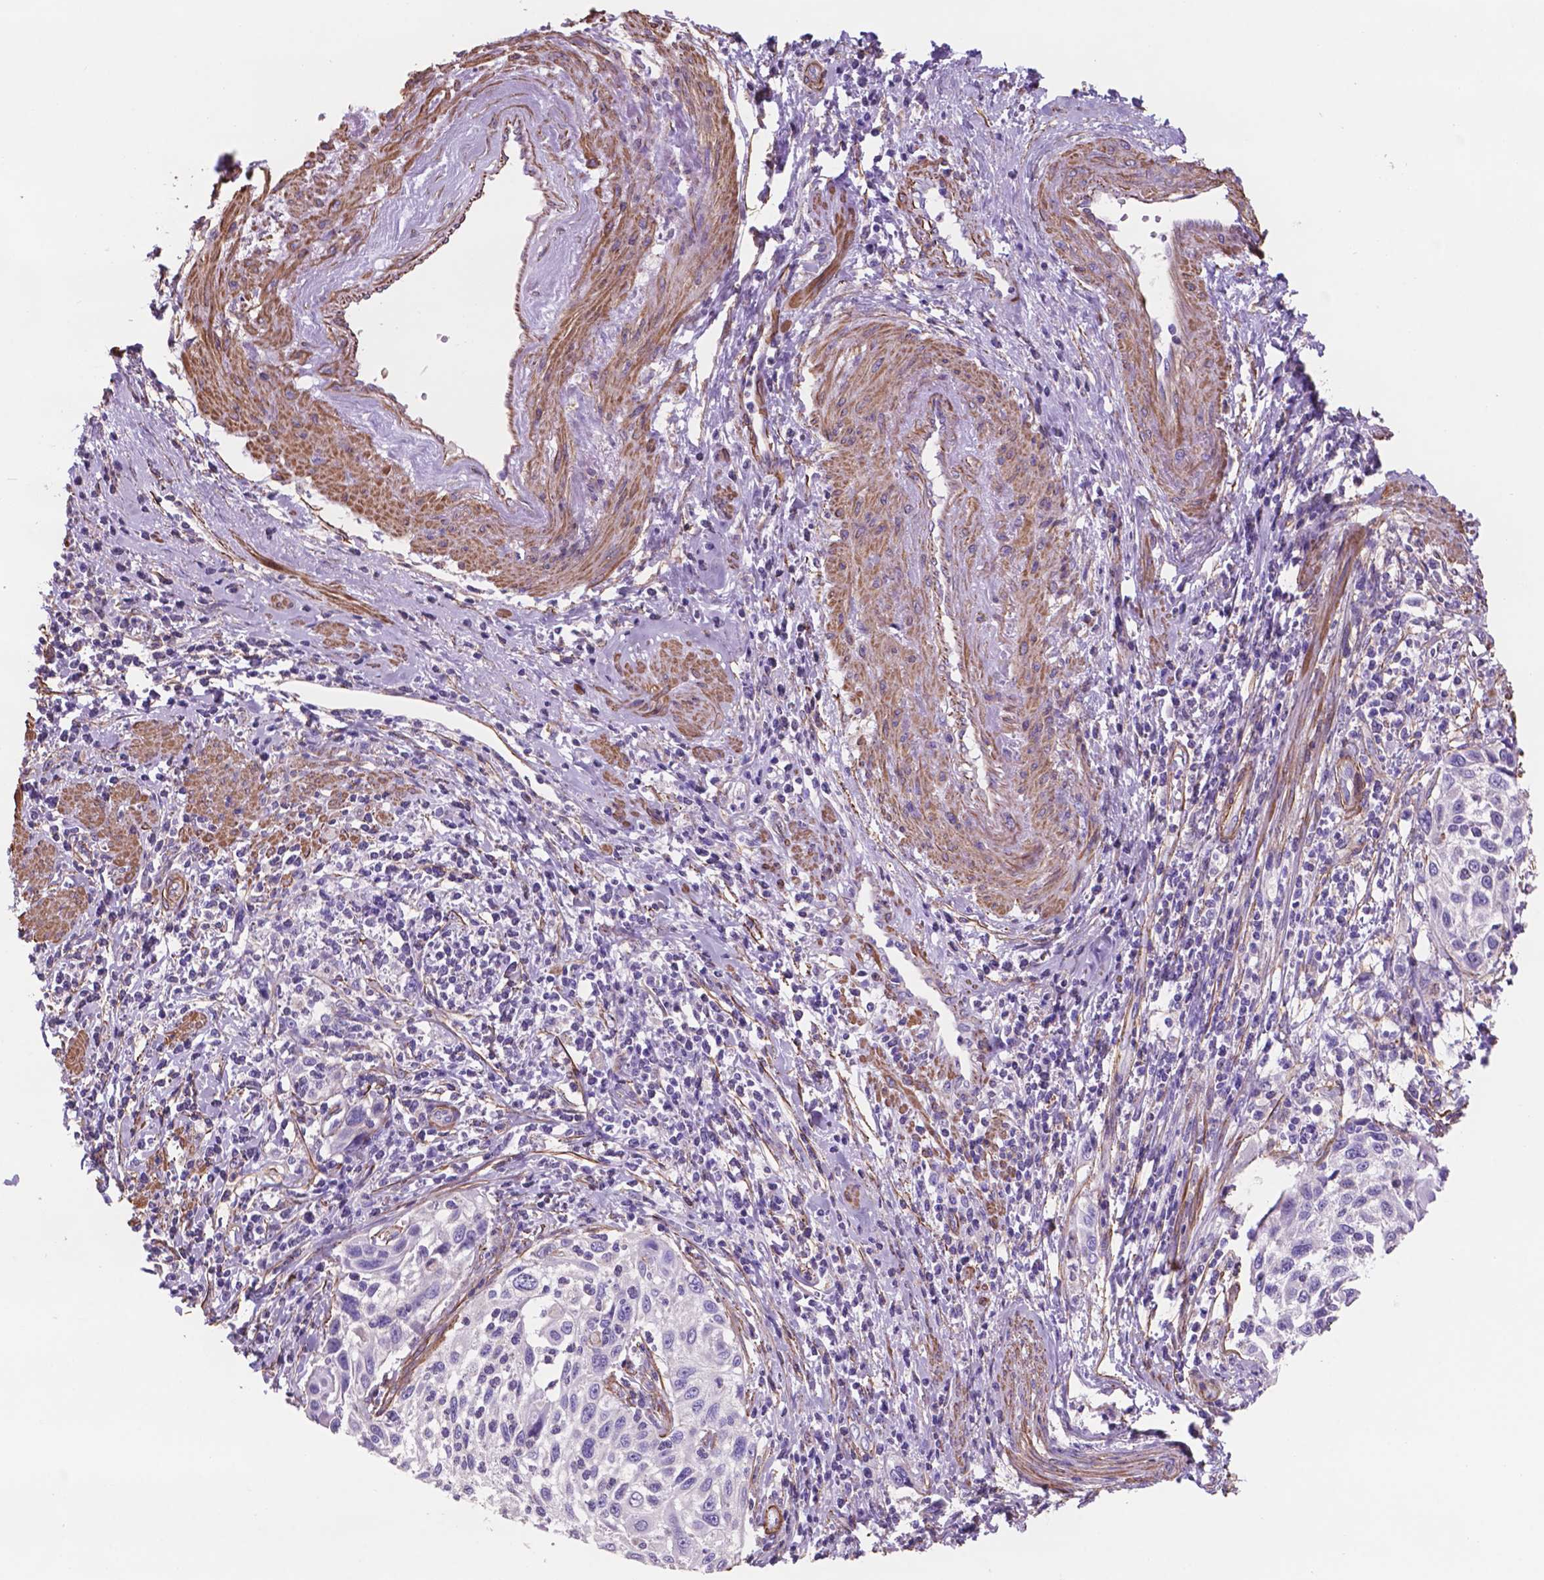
{"staining": {"intensity": "negative", "quantity": "none", "location": "none"}, "tissue": "cervical cancer", "cell_type": "Tumor cells", "image_type": "cancer", "snomed": [{"axis": "morphology", "description": "Squamous cell carcinoma, NOS"}, {"axis": "topography", "description": "Cervix"}], "caption": "Tumor cells show no significant staining in squamous cell carcinoma (cervical).", "gene": "TOR2A", "patient": {"sex": "female", "age": 70}}